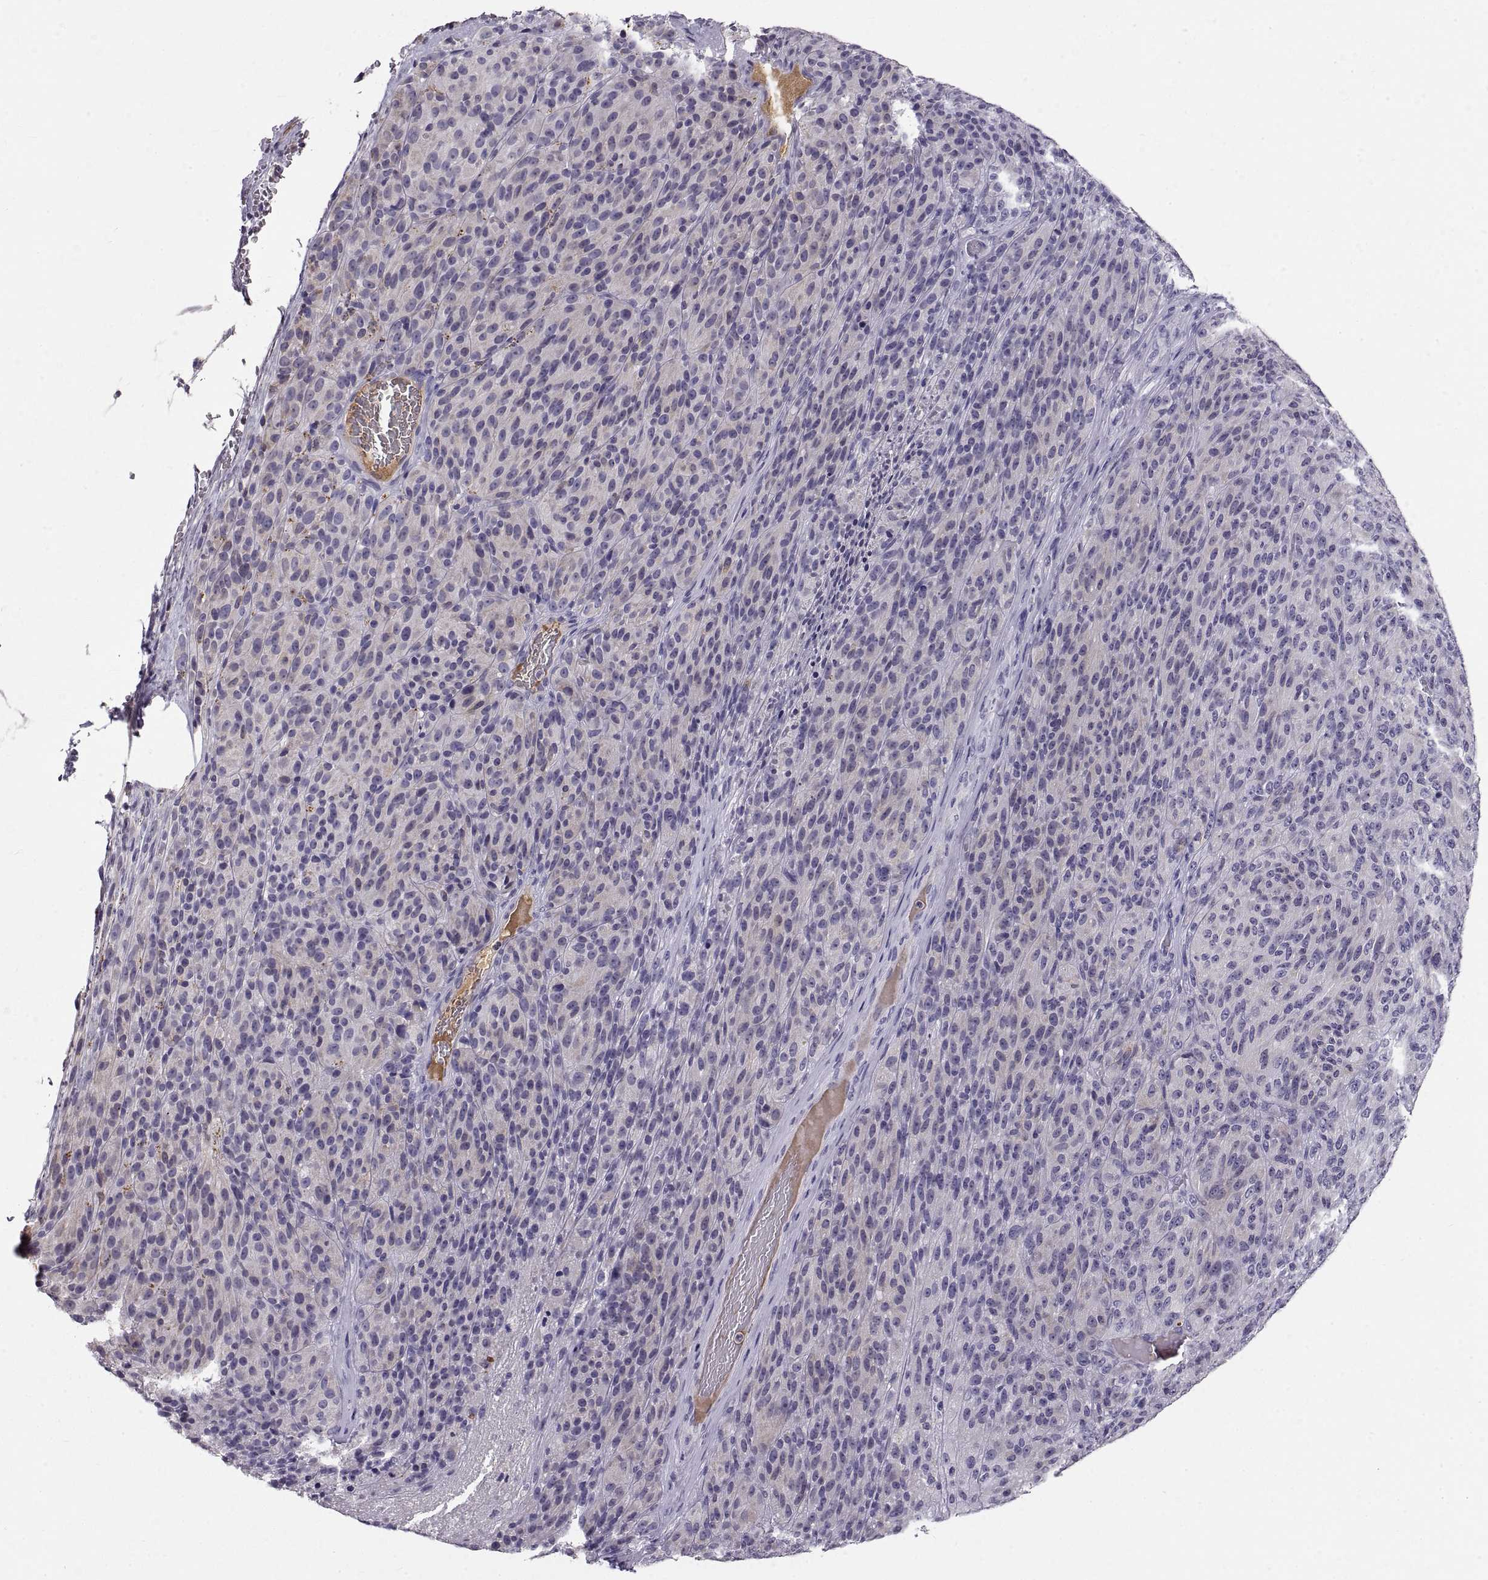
{"staining": {"intensity": "negative", "quantity": "none", "location": "none"}, "tissue": "melanoma", "cell_type": "Tumor cells", "image_type": "cancer", "snomed": [{"axis": "morphology", "description": "Malignant melanoma, Metastatic site"}, {"axis": "topography", "description": "Brain"}], "caption": "High power microscopy photomicrograph of an IHC image of melanoma, revealing no significant positivity in tumor cells.", "gene": "ADAM32", "patient": {"sex": "female", "age": 56}}